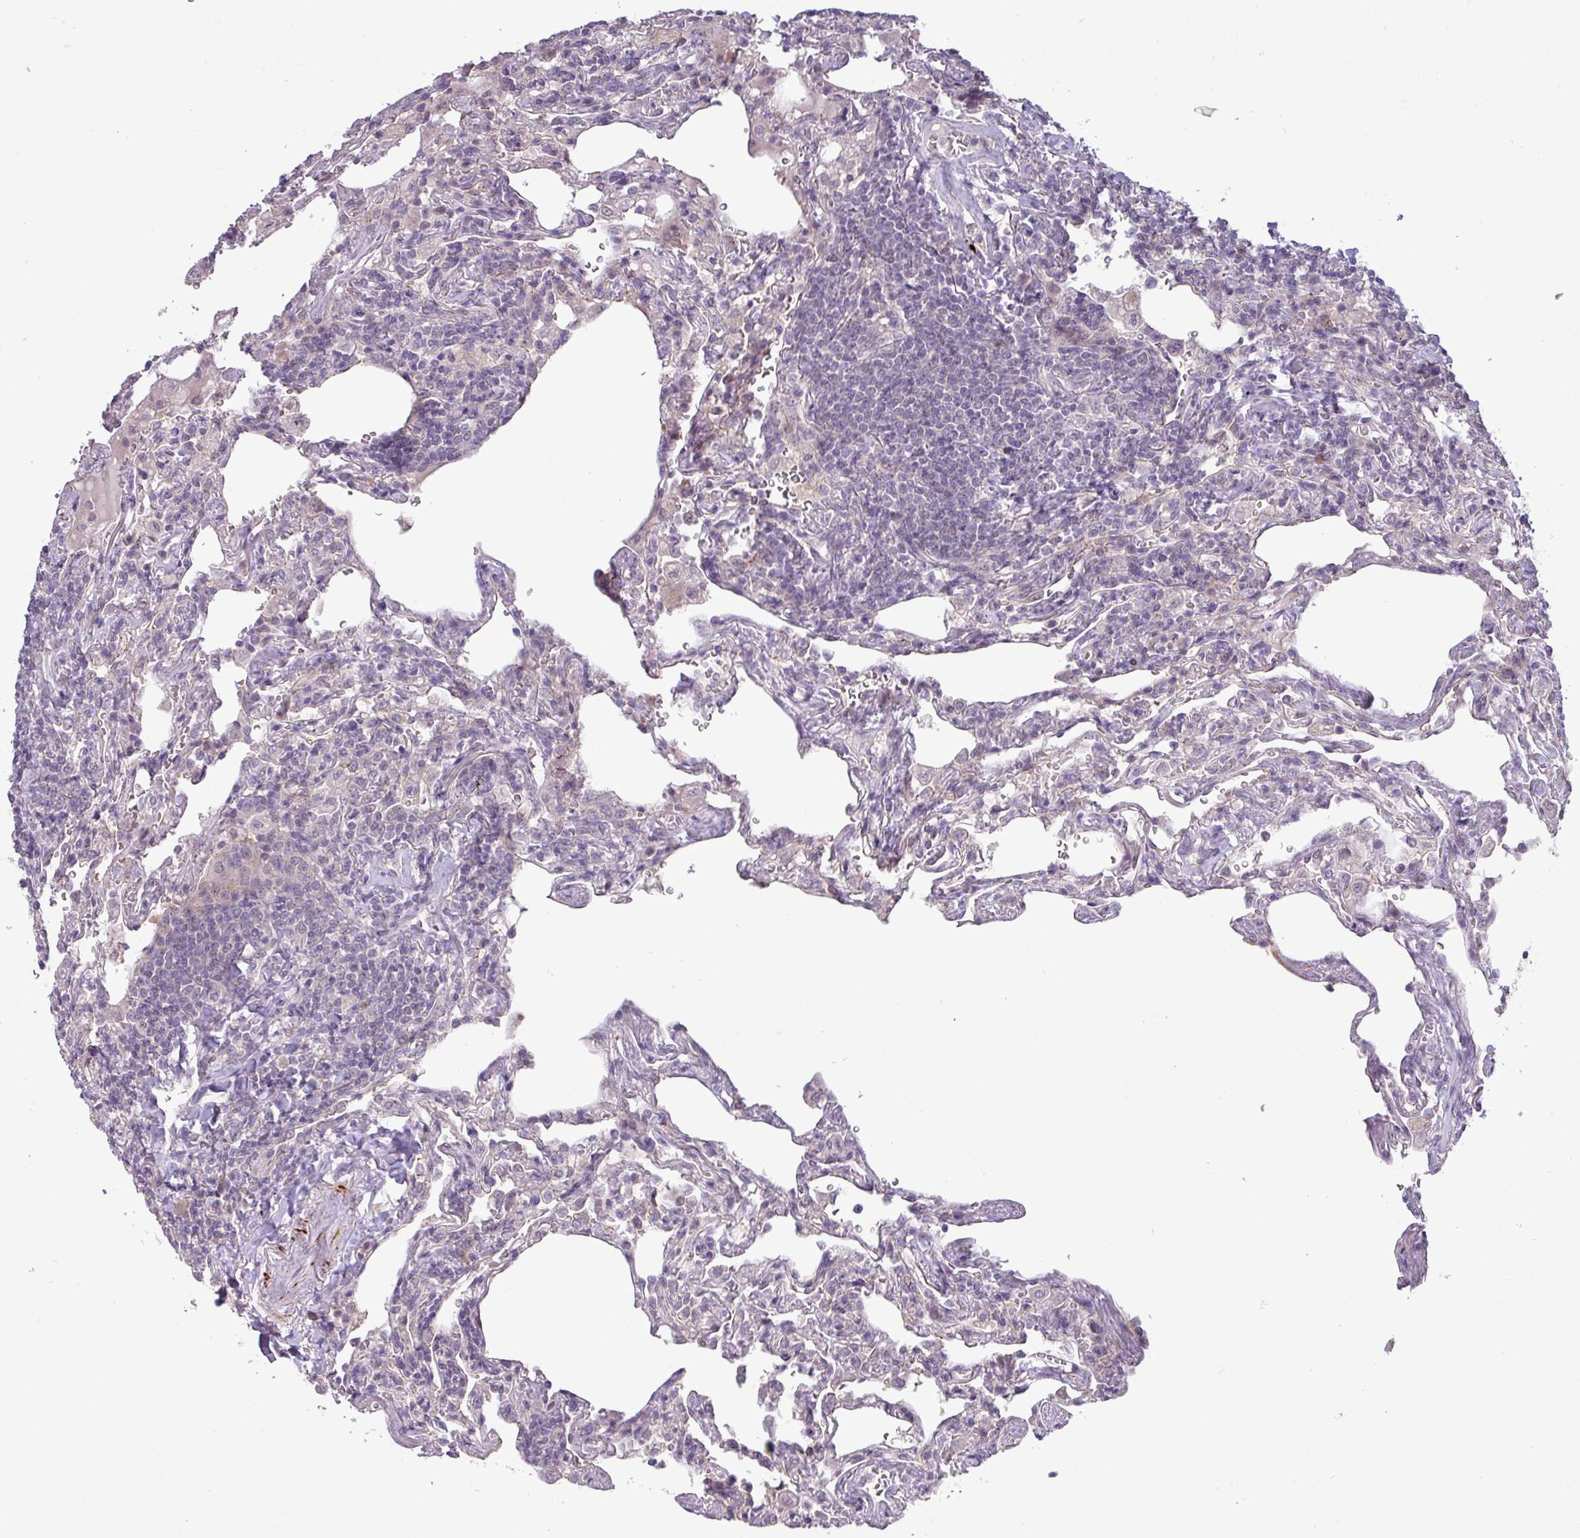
{"staining": {"intensity": "negative", "quantity": "none", "location": "none"}, "tissue": "lymphoma", "cell_type": "Tumor cells", "image_type": "cancer", "snomed": [{"axis": "morphology", "description": "Malignant lymphoma, non-Hodgkin's type, Low grade"}, {"axis": "topography", "description": "Lung"}], "caption": "This is an IHC photomicrograph of lymphoma. There is no expression in tumor cells.", "gene": "RIPPLY1", "patient": {"sex": "female", "age": 71}}